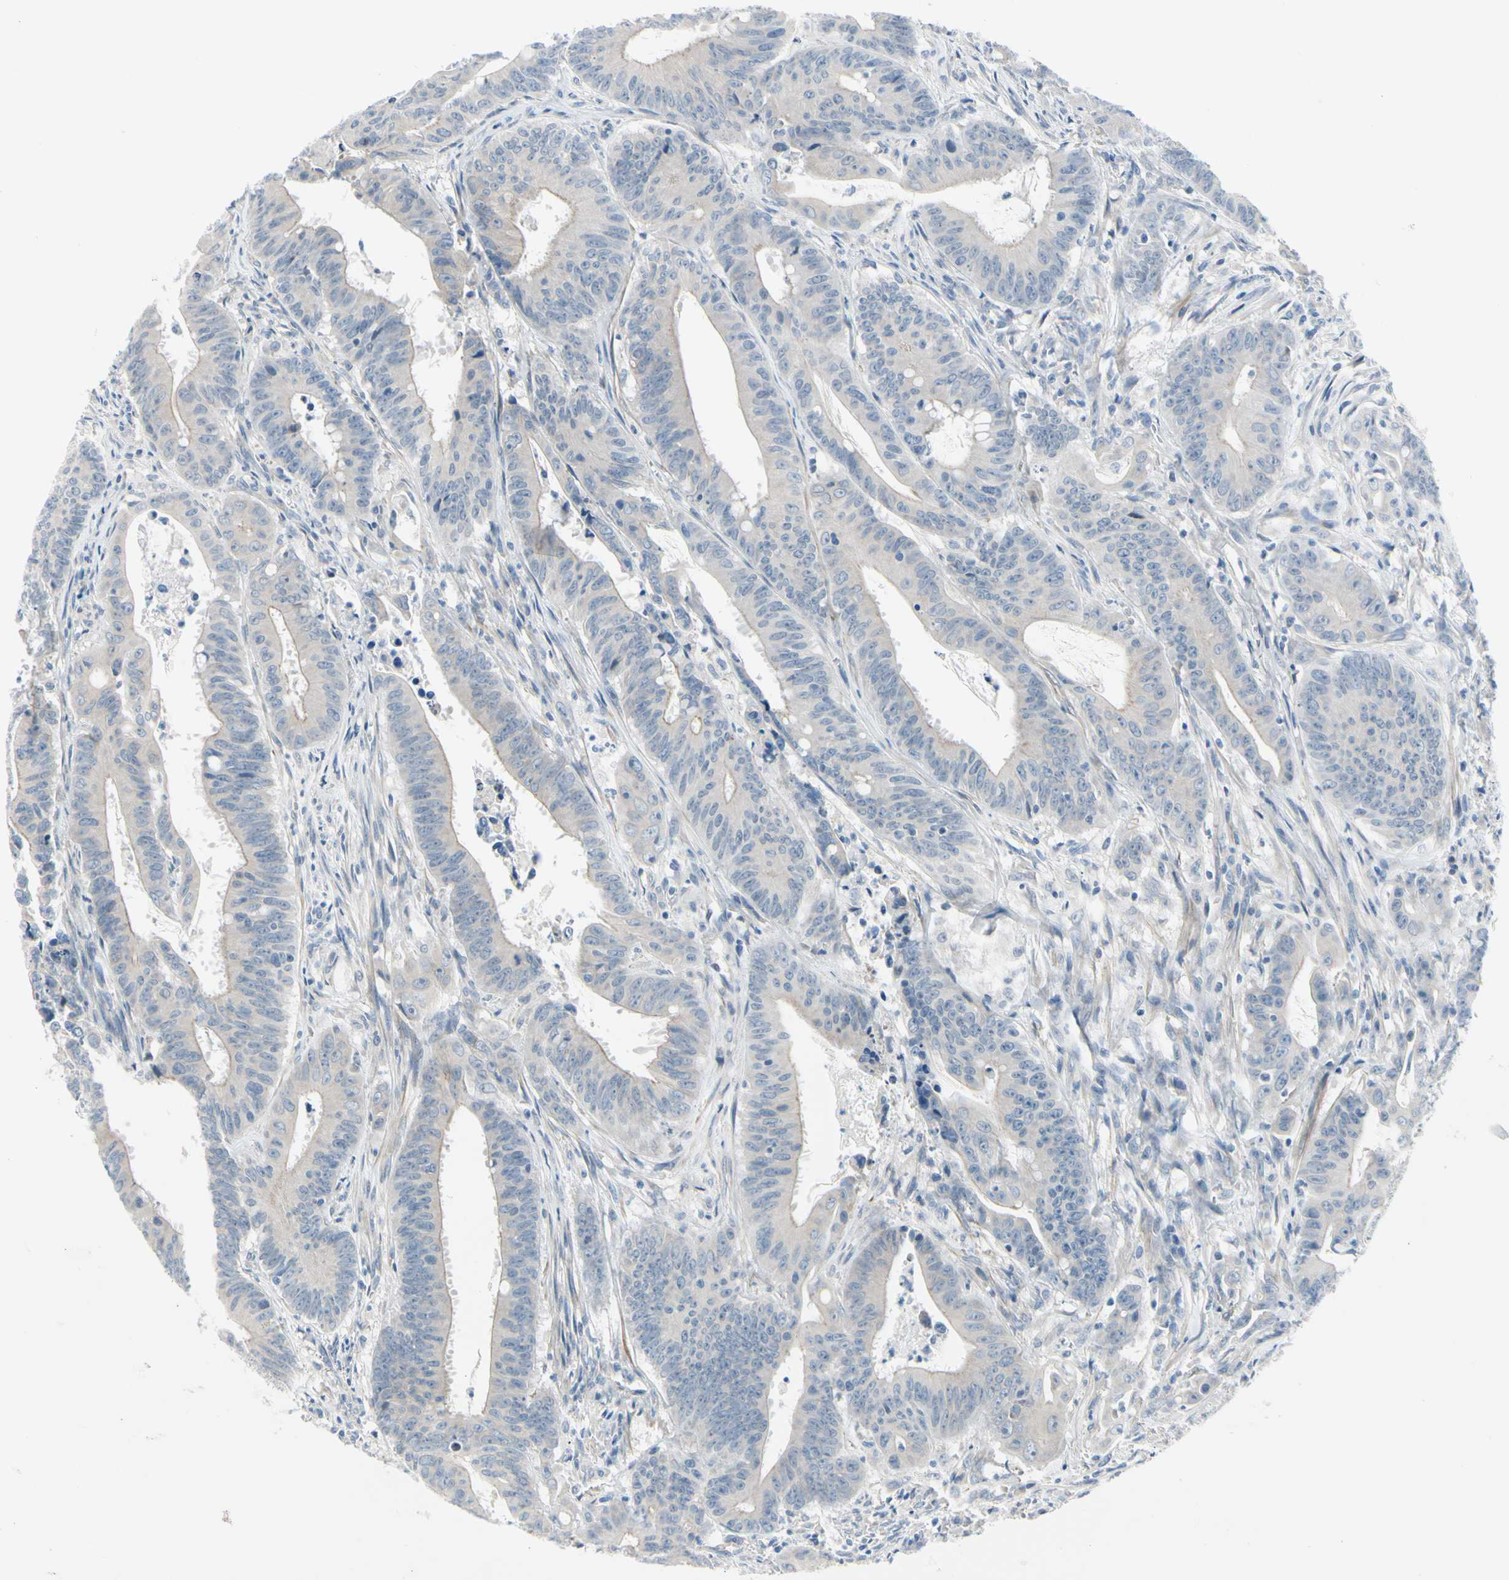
{"staining": {"intensity": "negative", "quantity": "none", "location": "none"}, "tissue": "colorectal cancer", "cell_type": "Tumor cells", "image_type": "cancer", "snomed": [{"axis": "morphology", "description": "Adenocarcinoma, NOS"}, {"axis": "topography", "description": "Colon"}], "caption": "Image shows no protein positivity in tumor cells of colorectal adenocarcinoma tissue. Brightfield microscopy of immunohistochemistry stained with DAB (brown) and hematoxylin (blue), captured at high magnification.", "gene": "FCER2", "patient": {"sex": "male", "age": 45}}